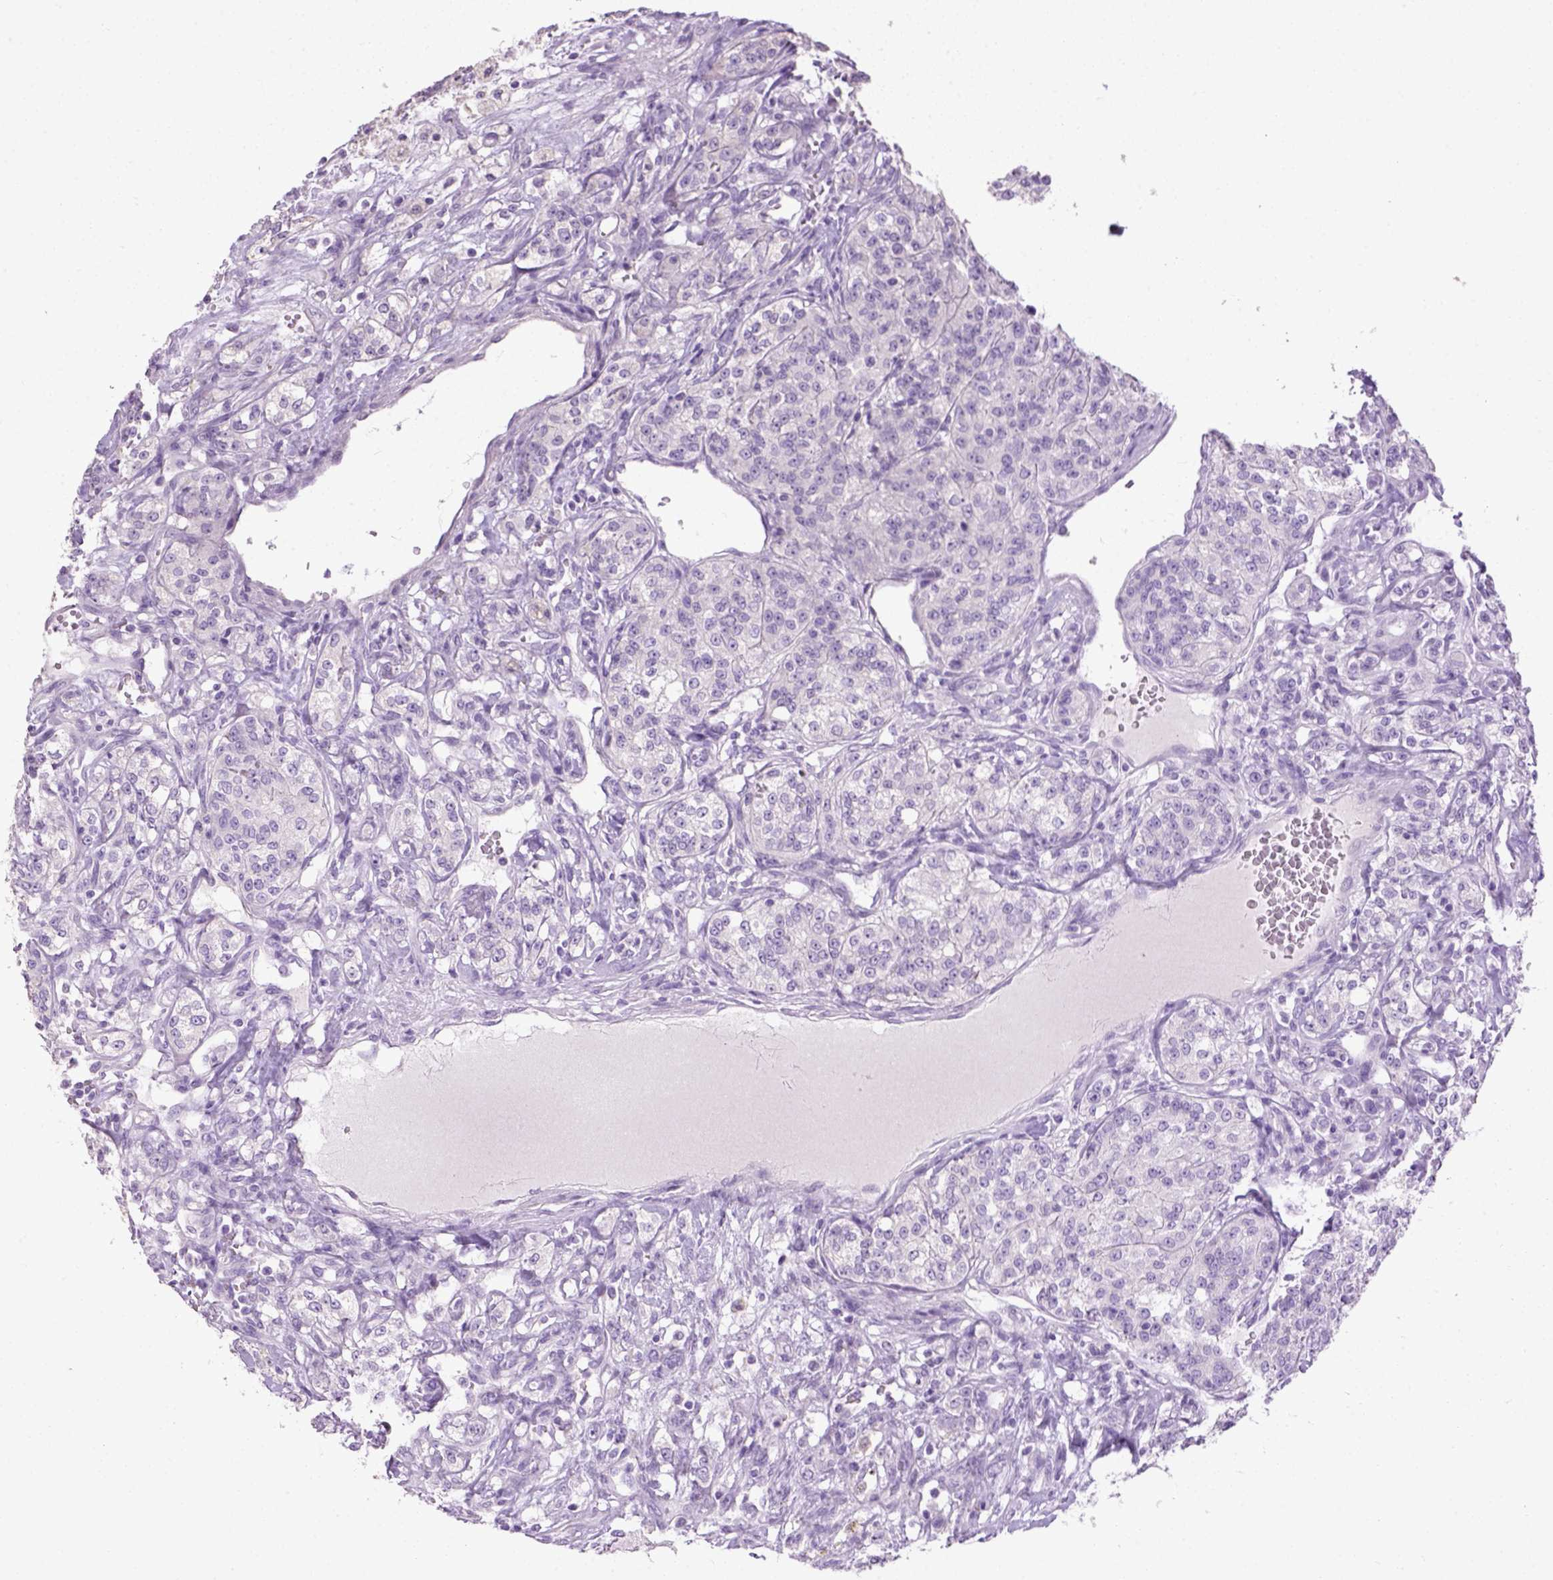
{"staining": {"intensity": "negative", "quantity": "none", "location": "none"}, "tissue": "renal cancer", "cell_type": "Tumor cells", "image_type": "cancer", "snomed": [{"axis": "morphology", "description": "Adenocarcinoma, NOS"}, {"axis": "topography", "description": "Kidney"}], "caption": "Renal adenocarcinoma stained for a protein using IHC reveals no positivity tumor cells.", "gene": "CYP24A1", "patient": {"sex": "female", "age": 63}}